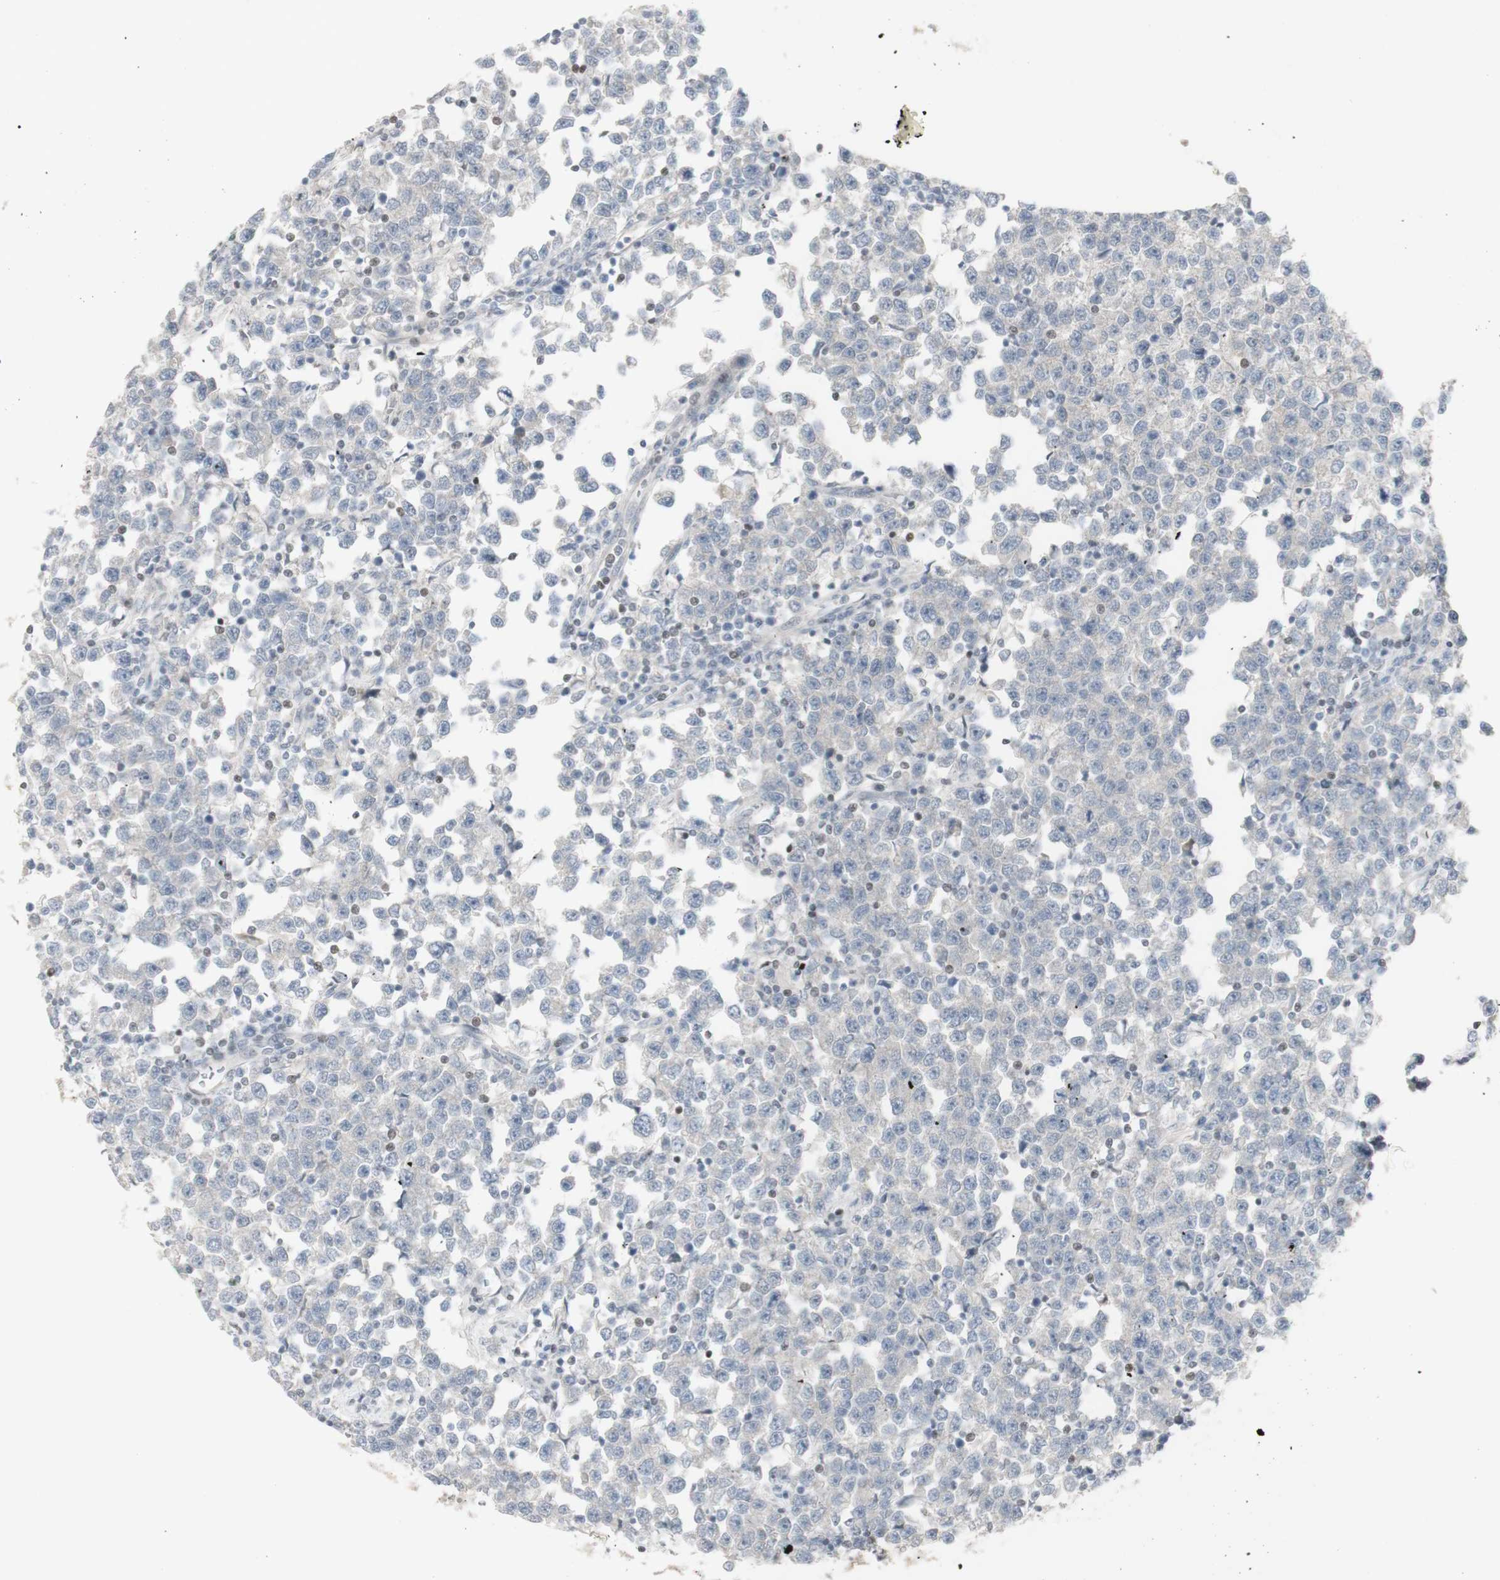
{"staining": {"intensity": "negative", "quantity": "none", "location": "none"}, "tissue": "testis cancer", "cell_type": "Tumor cells", "image_type": "cancer", "snomed": [{"axis": "morphology", "description": "Seminoma, NOS"}, {"axis": "topography", "description": "Testis"}], "caption": "Immunohistochemistry (IHC) photomicrograph of human seminoma (testis) stained for a protein (brown), which exhibits no expression in tumor cells. (Stains: DAB immunohistochemistry with hematoxylin counter stain, Microscopy: brightfield microscopy at high magnification).", "gene": "C1orf116", "patient": {"sex": "male", "age": 43}}